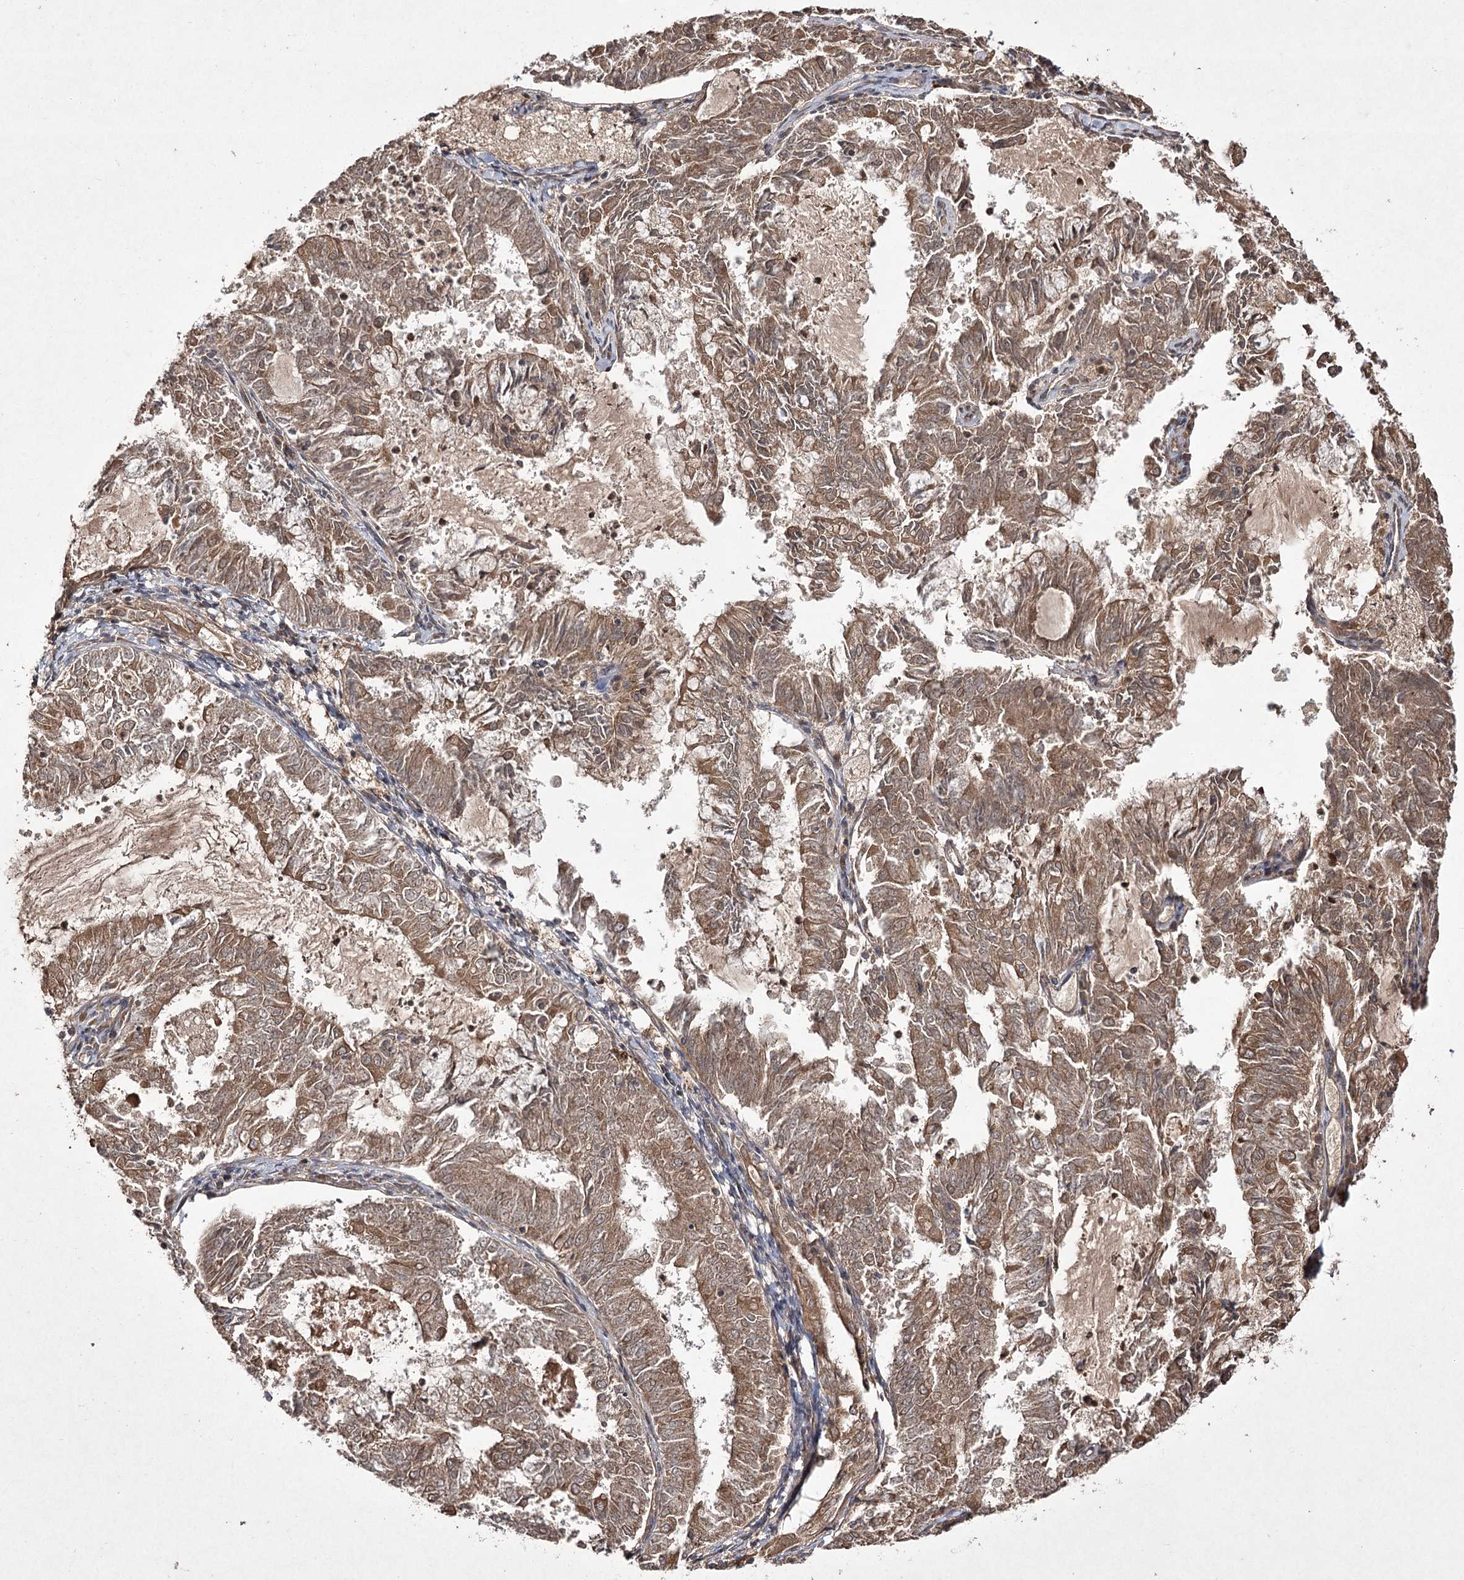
{"staining": {"intensity": "moderate", "quantity": ">75%", "location": "cytoplasmic/membranous"}, "tissue": "endometrial cancer", "cell_type": "Tumor cells", "image_type": "cancer", "snomed": [{"axis": "morphology", "description": "Adenocarcinoma, NOS"}, {"axis": "topography", "description": "Endometrium"}], "caption": "A brown stain shows moderate cytoplasmic/membranous expression of a protein in endometrial cancer (adenocarcinoma) tumor cells.", "gene": "FANCL", "patient": {"sex": "female", "age": 57}}